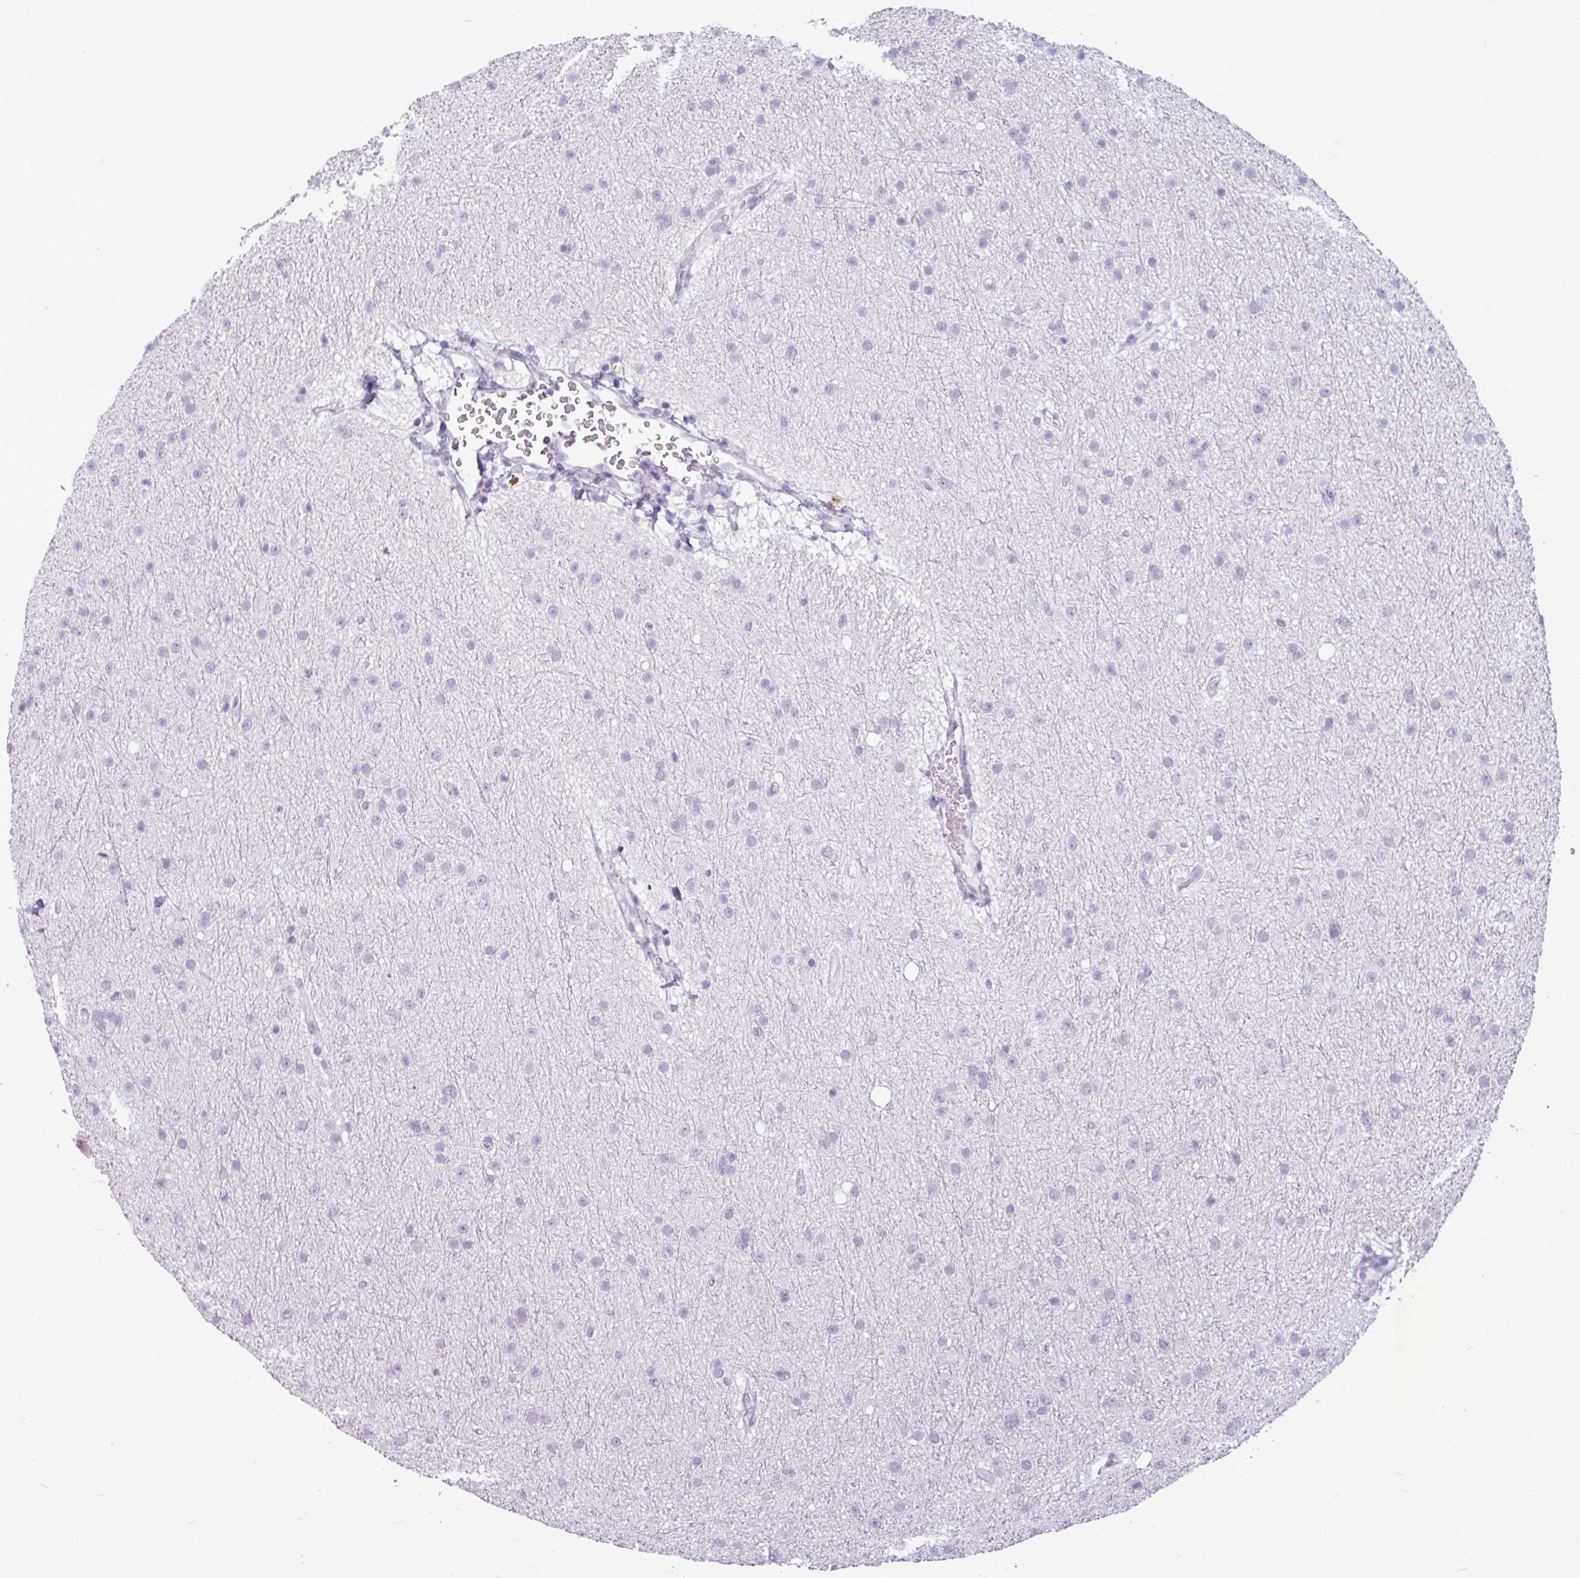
{"staining": {"intensity": "negative", "quantity": "none", "location": "none"}, "tissue": "glioma", "cell_type": "Tumor cells", "image_type": "cancer", "snomed": [{"axis": "morphology", "description": "Glioma, malignant, Low grade"}, {"axis": "topography", "description": "Cerebral cortex"}], "caption": "Immunohistochemistry histopathology image of neoplastic tissue: human glioma stained with DAB (3,3'-diaminobenzidine) displays no significant protein staining in tumor cells.", "gene": "AMY2A", "patient": {"sex": "female", "age": 39}}